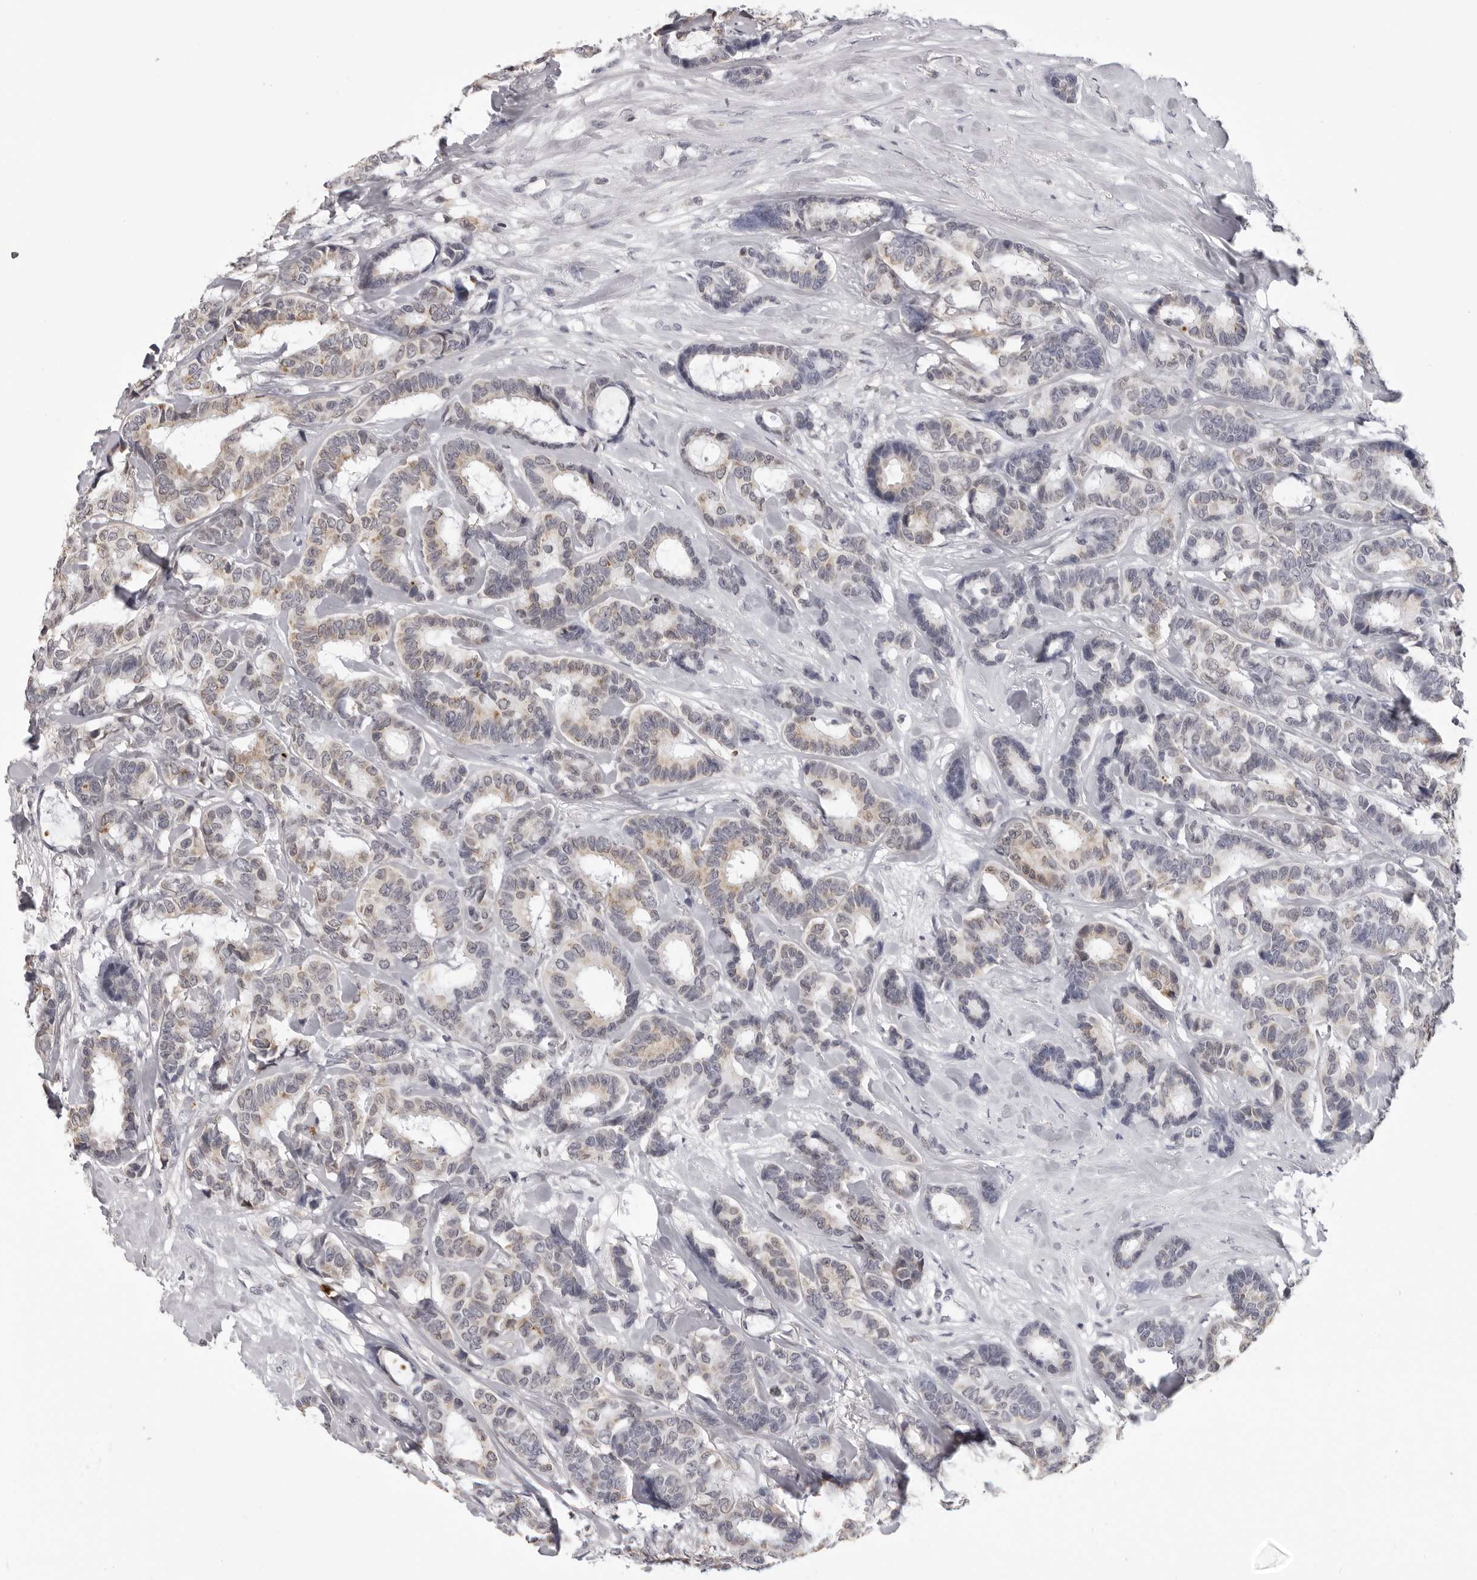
{"staining": {"intensity": "weak", "quantity": "<25%", "location": "cytoplasmic/membranous"}, "tissue": "breast cancer", "cell_type": "Tumor cells", "image_type": "cancer", "snomed": [{"axis": "morphology", "description": "Duct carcinoma"}, {"axis": "topography", "description": "Breast"}], "caption": "A high-resolution photomicrograph shows immunohistochemistry staining of breast cancer (intraductal carcinoma), which exhibits no significant expression in tumor cells. (Brightfield microscopy of DAB immunohistochemistry at high magnification).", "gene": "IL31", "patient": {"sex": "female", "age": 87}}